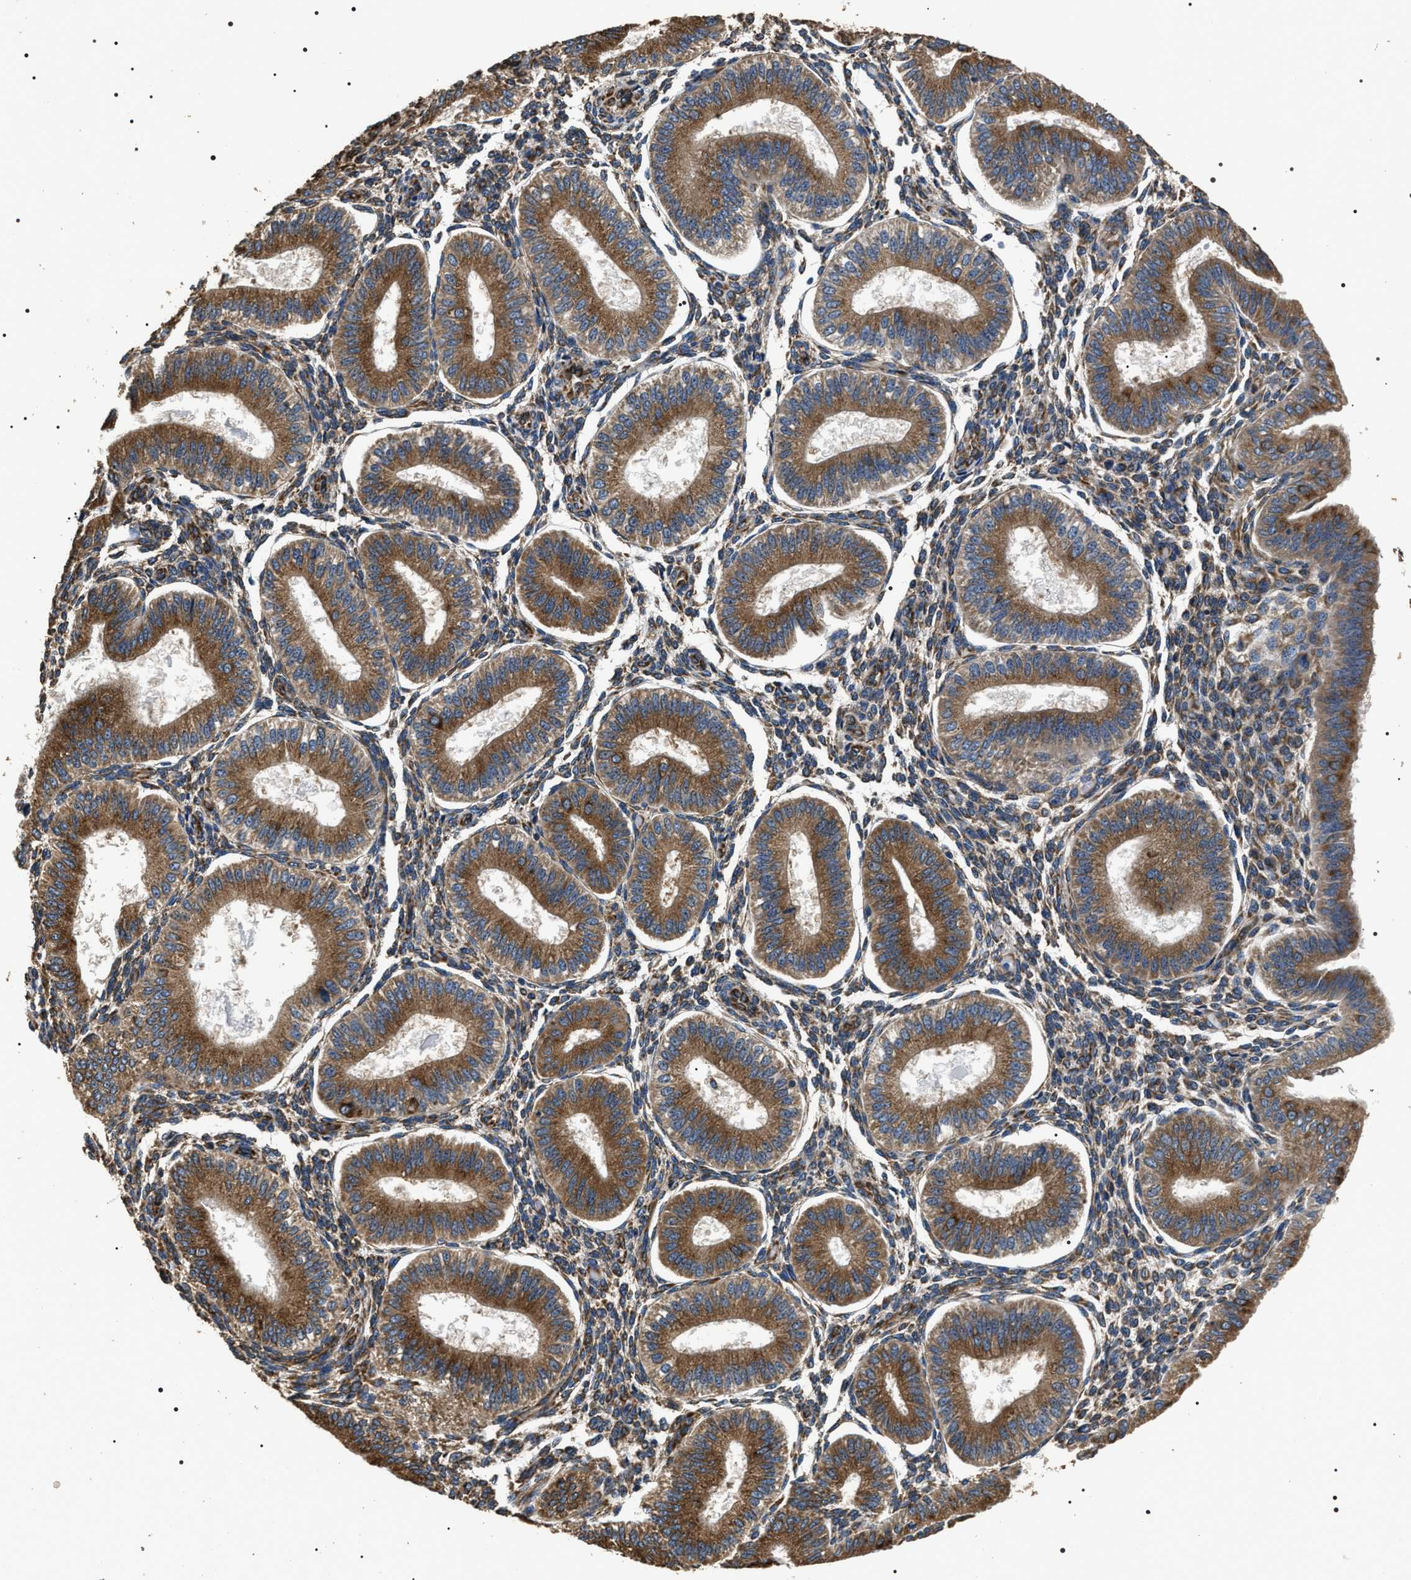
{"staining": {"intensity": "strong", "quantity": "25%-75%", "location": "cytoplasmic/membranous"}, "tissue": "endometrium", "cell_type": "Cells in endometrial stroma", "image_type": "normal", "snomed": [{"axis": "morphology", "description": "Normal tissue, NOS"}, {"axis": "topography", "description": "Endometrium"}], "caption": "IHC histopathology image of unremarkable endometrium stained for a protein (brown), which demonstrates high levels of strong cytoplasmic/membranous positivity in about 25%-75% of cells in endometrial stroma.", "gene": "KTN1", "patient": {"sex": "female", "age": 39}}